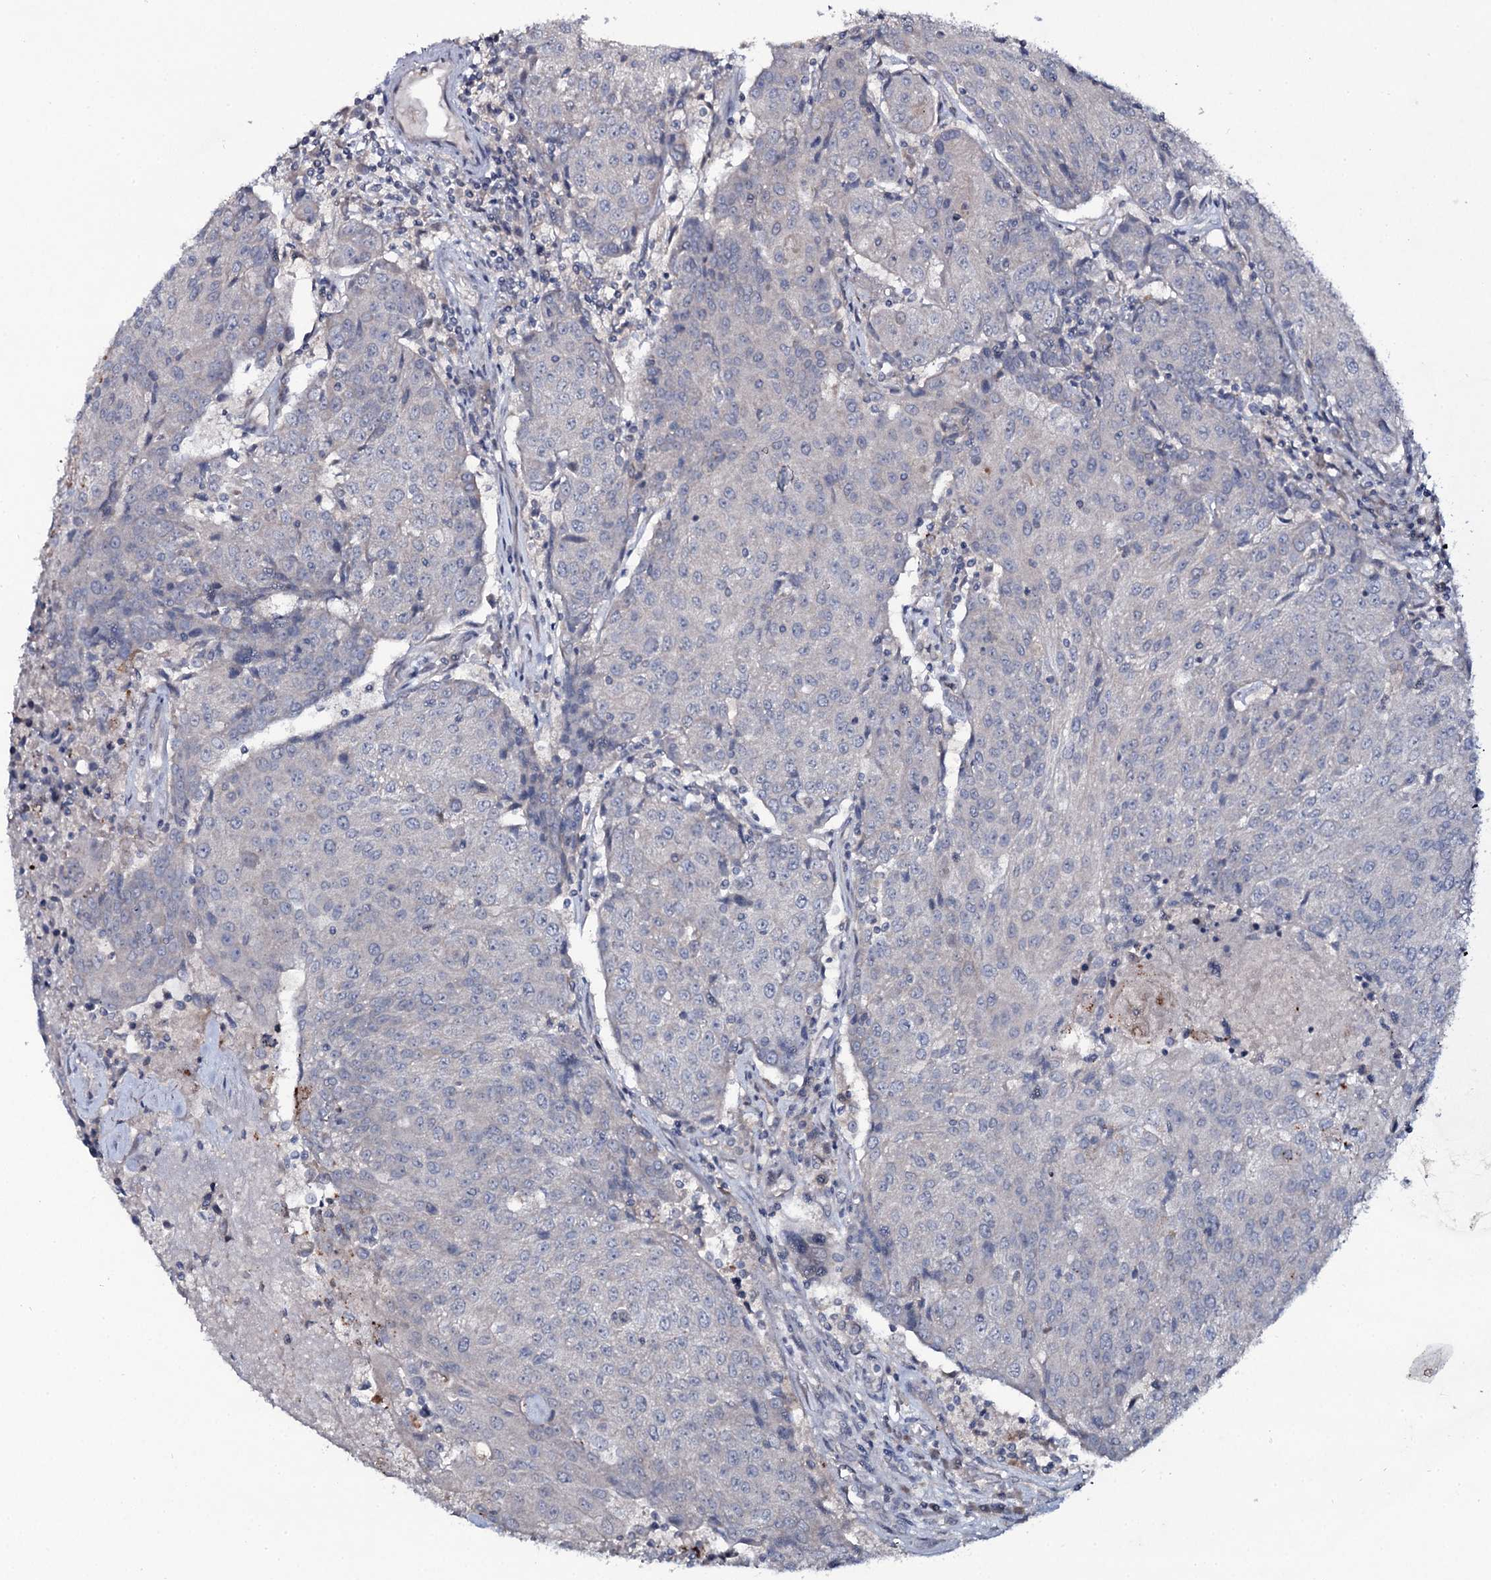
{"staining": {"intensity": "negative", "quantity": "none", "location": "none"}, "tissue": "urothelial cancer", "cell_type": "Tumor cells", "image_type": "cancer", "snomed": [{"axis": "morphology", "description": "Urothelial carcinoma, High grade"}, {"axis": "topography", "description": "Urinary bladder"}], "caption": "Immunohistochemistry of urothelial carcinoma (high-grade) displays no staining in tumor cells. (DAB (3,3'-diaminobenzidine) immunohistochemistry with hematoxylin counter stain).", "gene": "SNAP23", "patient": {"sex": "female", "age": 85}}